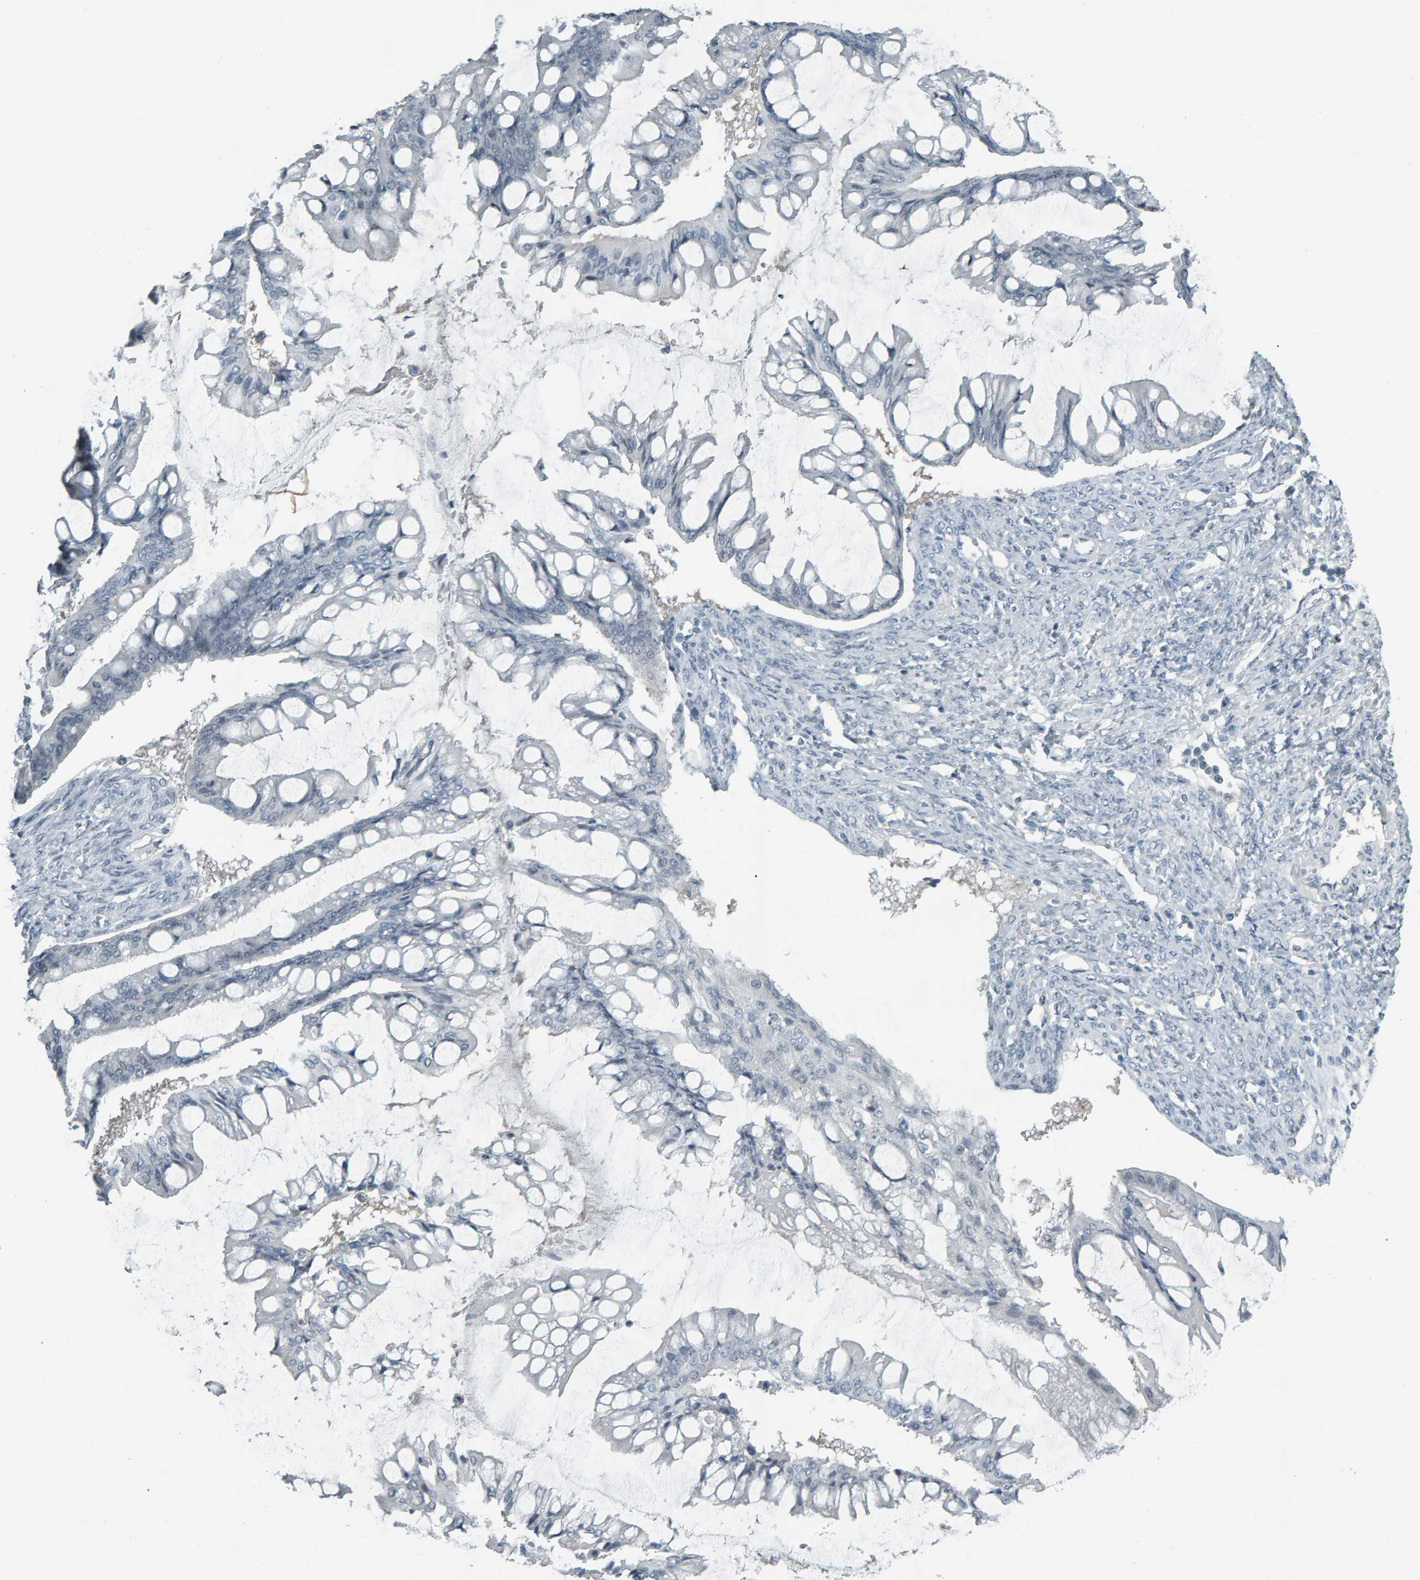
{"staining": {"intensity": "negative", "quantity": "none", "location": "none"}, "tissue": "ovarian cancer", "cell_type": "Tumor cells", "image_type": "cancer", "snomed": [{"axis": "morphology", "description": "Cystadenocarcinoma, mucinous, NOS"}, {"axis": "topography", "description": "Ovary"}], "caption": "Immunohistochemical staining of human ovarian mucinous cystadenocarcinoma displays no significant positivity in tumor cells. (Brightfield microscopy of DAB IHC at high magnification).", "gene": "PYY", "patient": {"sex": "female", "age": 73}}